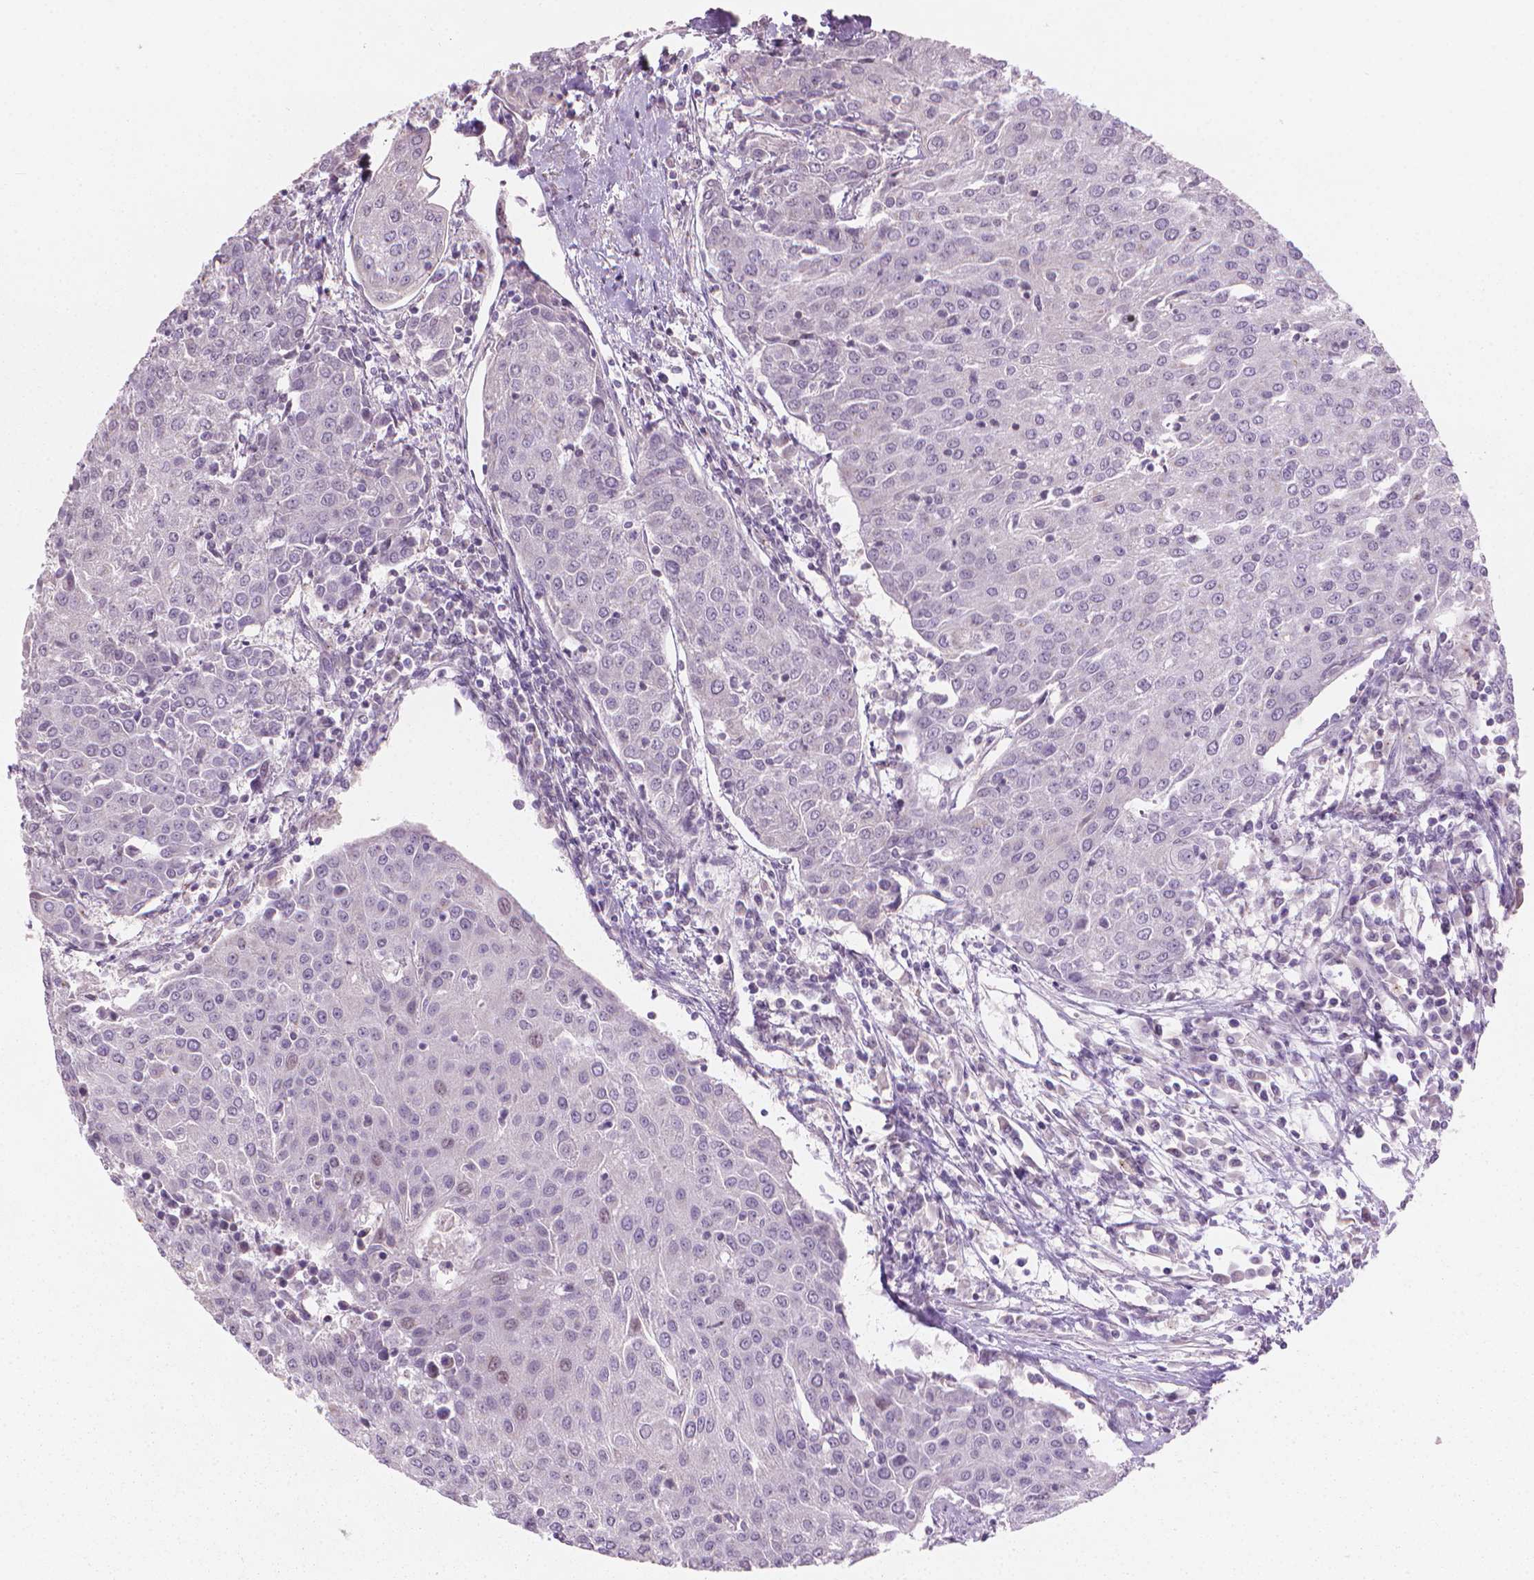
{"staining": {"intensity": "negative", "quantity": "none", "location": "none"}, "tissue": "urothelial cancer", "cell_type": "Tumor cells", "image_type": "cancer", "snomed": [{"axis": "morphology", "description": "Urothelial carcinoma, High grade"}, {"axis": "topography", "description": "Urinary bladder"}], "caption": "This is an immunohistochemistry photomicrograph of urothelial cancer. There is no staining in tumor cells.", "gene": "IFFO1", "patient": {"sex": "female", "age": 85}}